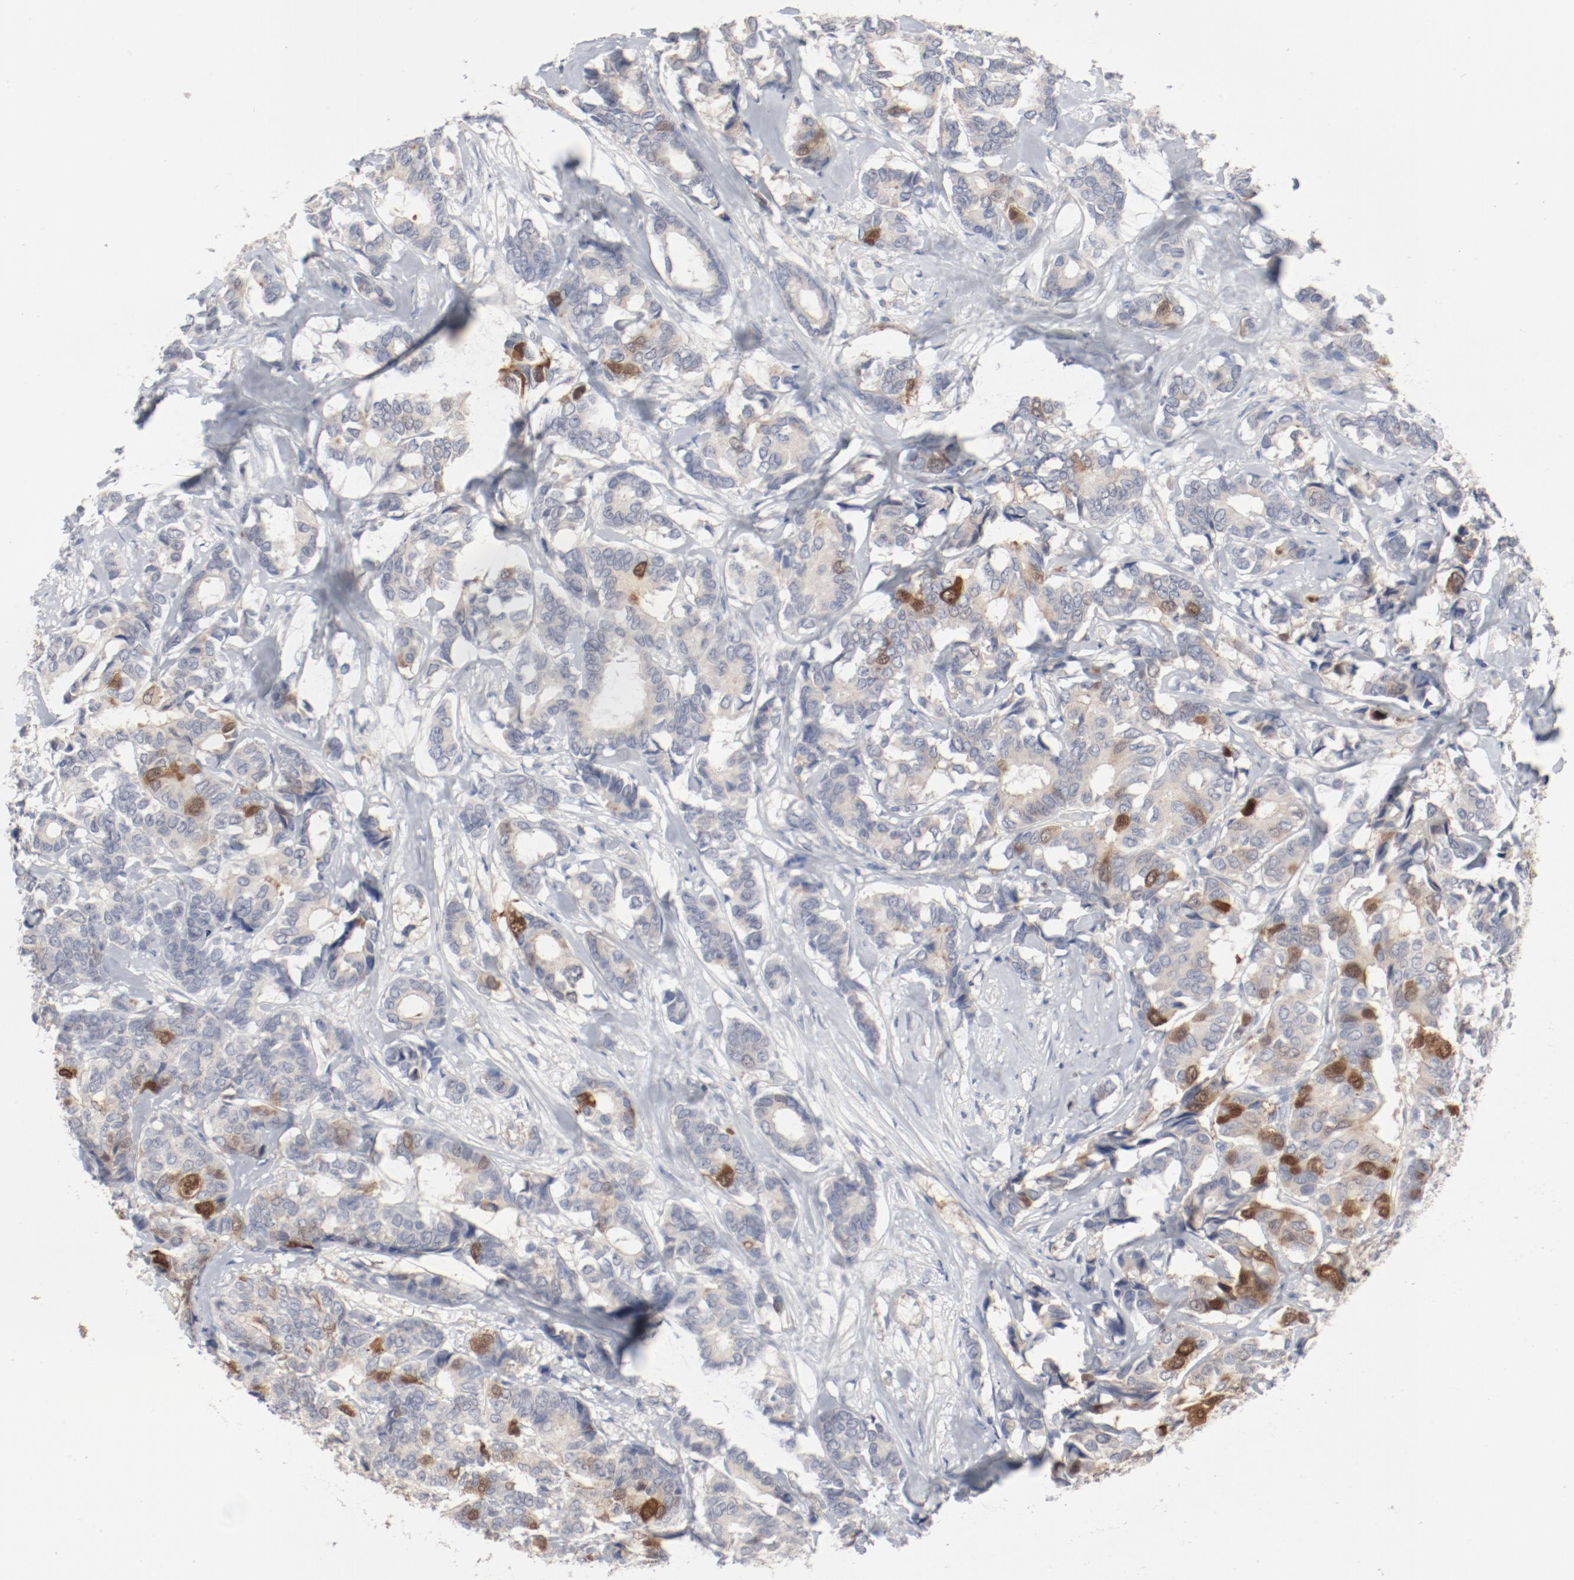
{"staining": {"intensity": "strong", "quantity": "25%-75%", "location": "cytoplasmic/membranous,nuclear"}, "tissue": "breast cancer", "cell_type": "Tumor cells", "image_type": "cancer", "snomed": [{"axis": "morphology", "description": "Duct carcinoma"}, {"axis": "topography", "description": "Breast"}], "caption": "Intraductal carcinoma (breast) tissue reveals strong cytoplasmic/membranous and nuclear positivity in about 25%-75% of tumor cells", "gene": "CDK1", "patient": {"sex": "female", "age": 87}}